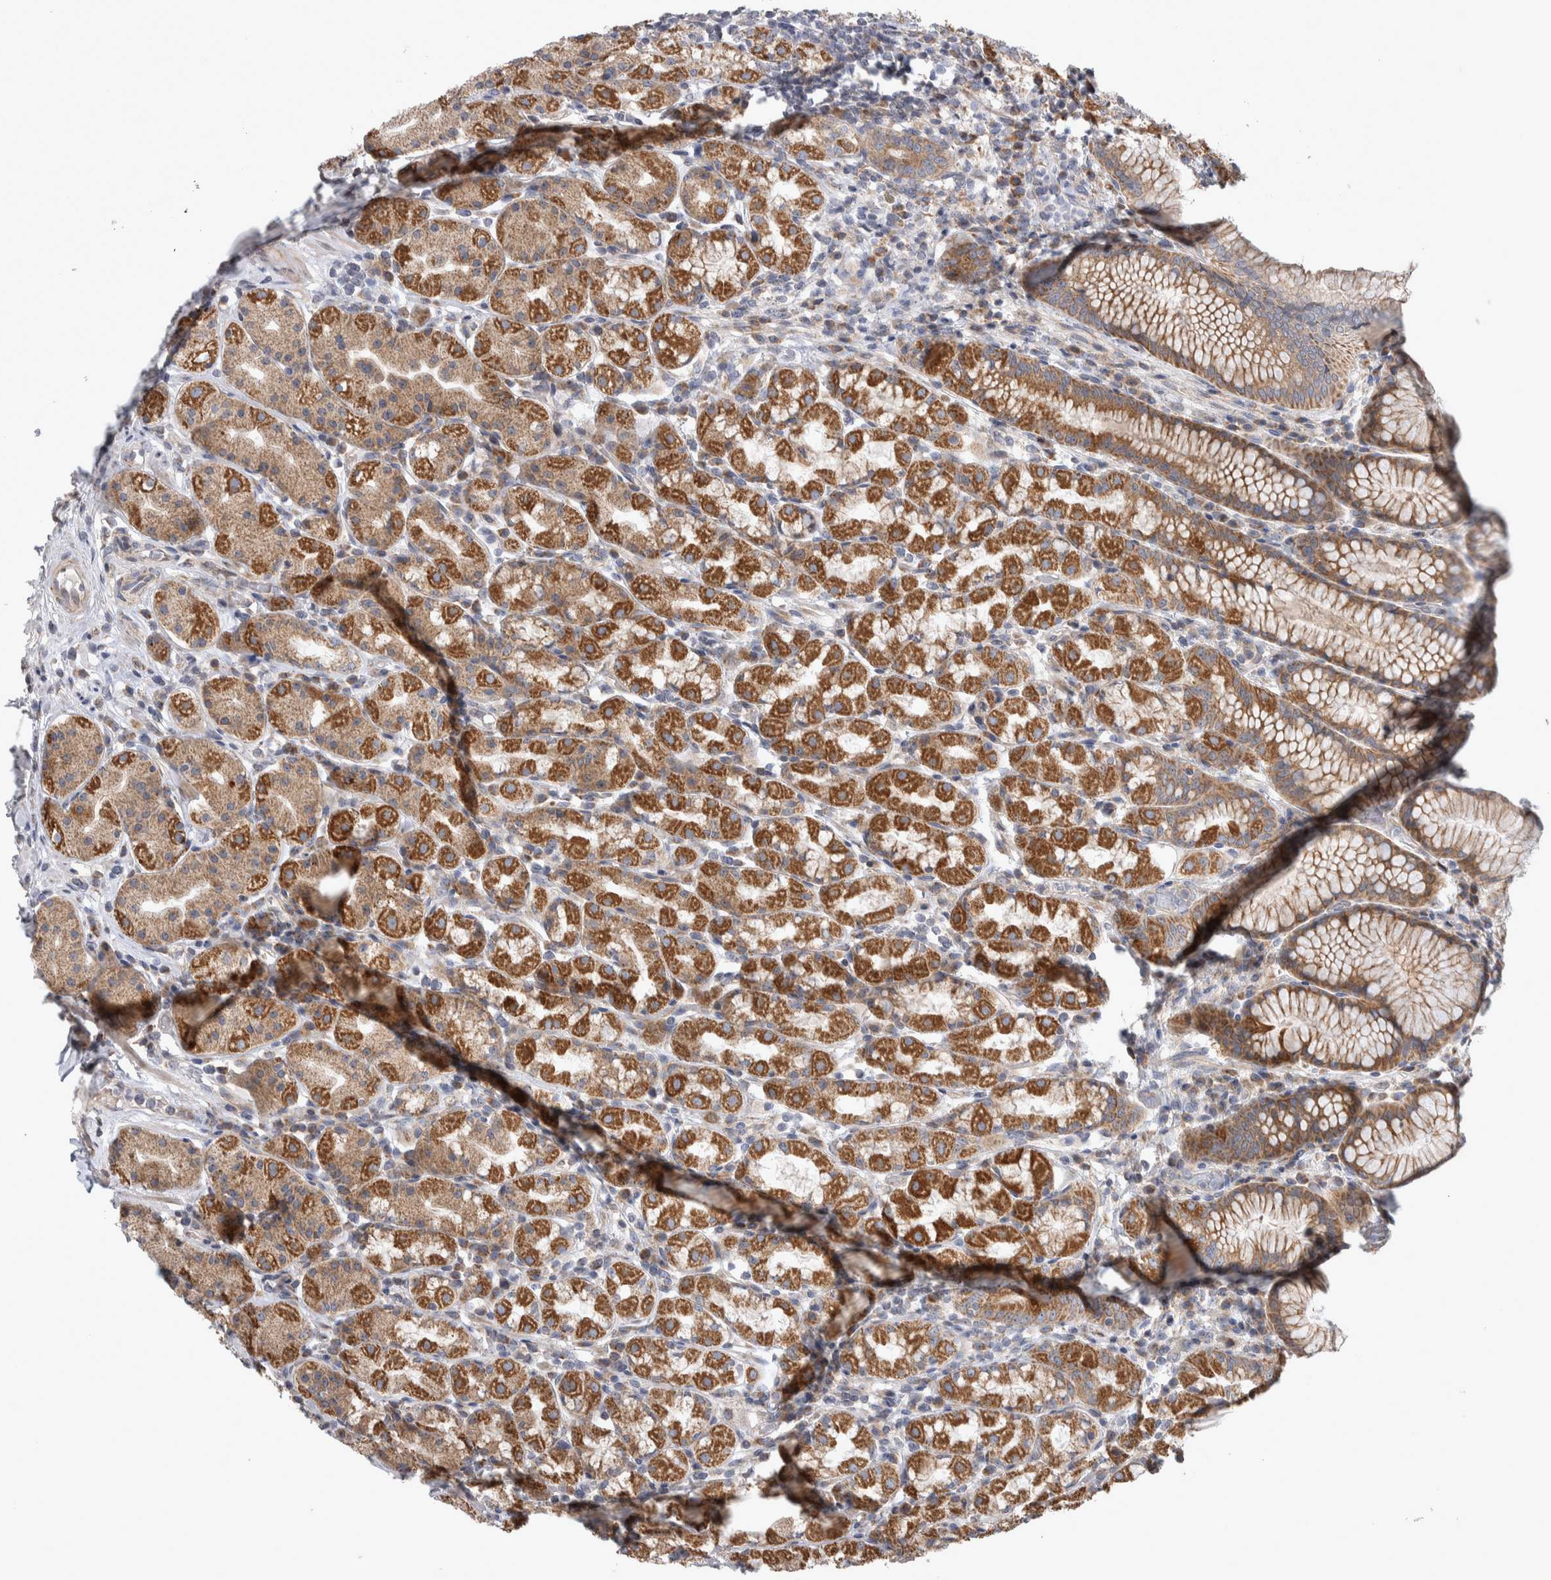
{"staining": {"intensity": "moderate", "quantity": ">75%", "location": "cytoplasmic/membranous"}, "tissue": "stomach", "cell_type": "Glandular cells", "image_type": "normal", "snomed": [{"axis": "morphology", "description": "Normal tissue, NOS"}, {"axis": "topography", "description": "Stomach, lower"}], "caption": "Brown immunohistochemical staining in benign human stomach shows moderate cytoplasmic/membranous staining in about >75% of glandular cells.", "gene": "SCO1", "patient": {"sex": "female", "age": 56}}